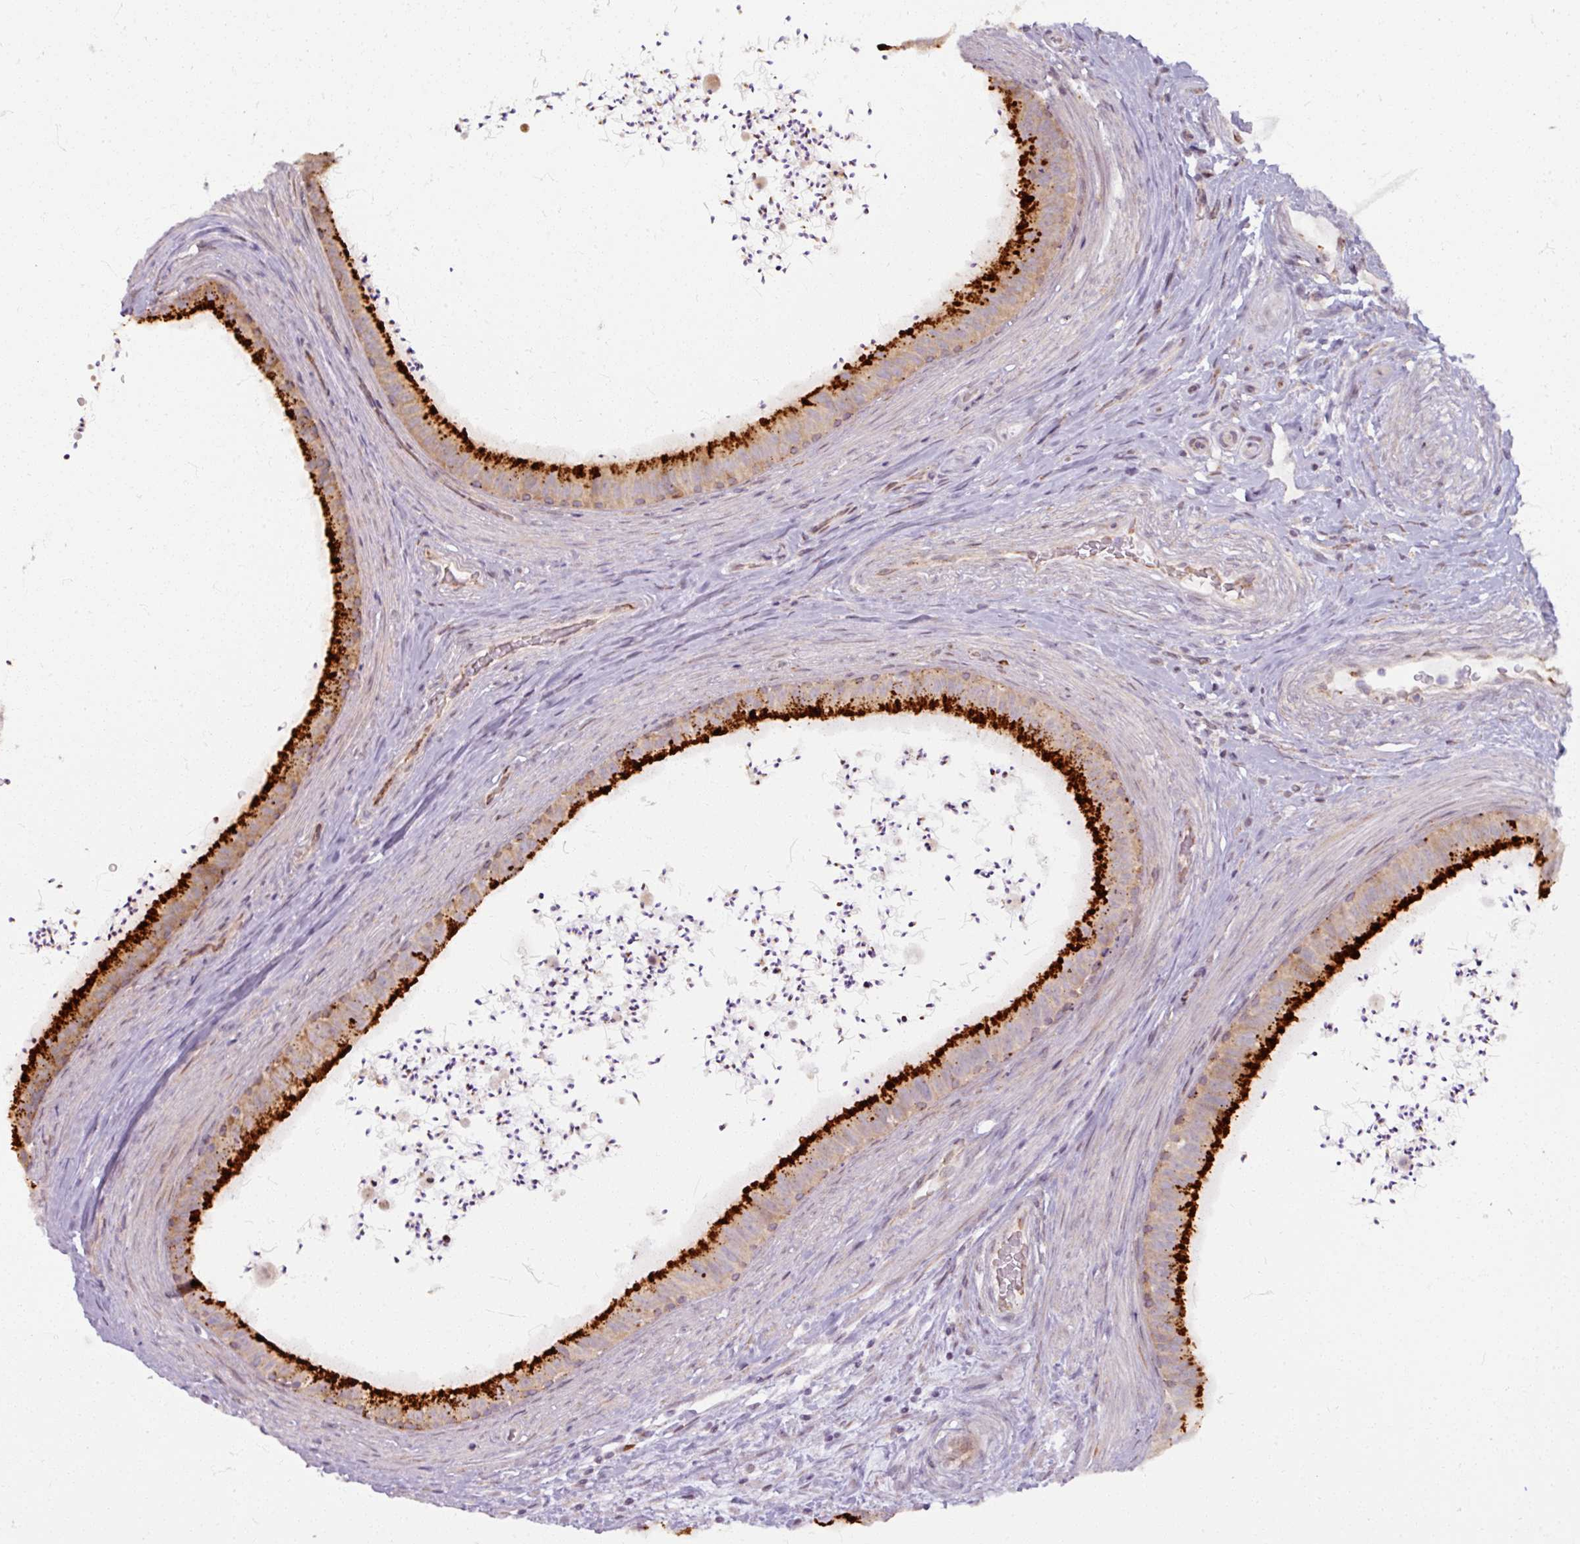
{"staining": {"intensity": "strong", "quantity": "25%-75%", "location": "cytoplasmic/membranous"}, "tissue": "epididymis", "cell_type": "Glandular cells", "image_type": "normal", "snomed": [{"axis": "morphology", "description": "Normal tissue, NOS"}, {"axis": "topography", "description": "Testis"}, {"axis": "topography", "description": "Epididymis"}], "caption": "IHC (DAB (3,3'-diaminobenzidine)) staining of normal human epididymis demonstrates strong cytoplasmic/membranous protein expression in about 25%-75% of glandular cells.", "gene": "MAGT1", "patient": {"sex": "male", "age": 41}}